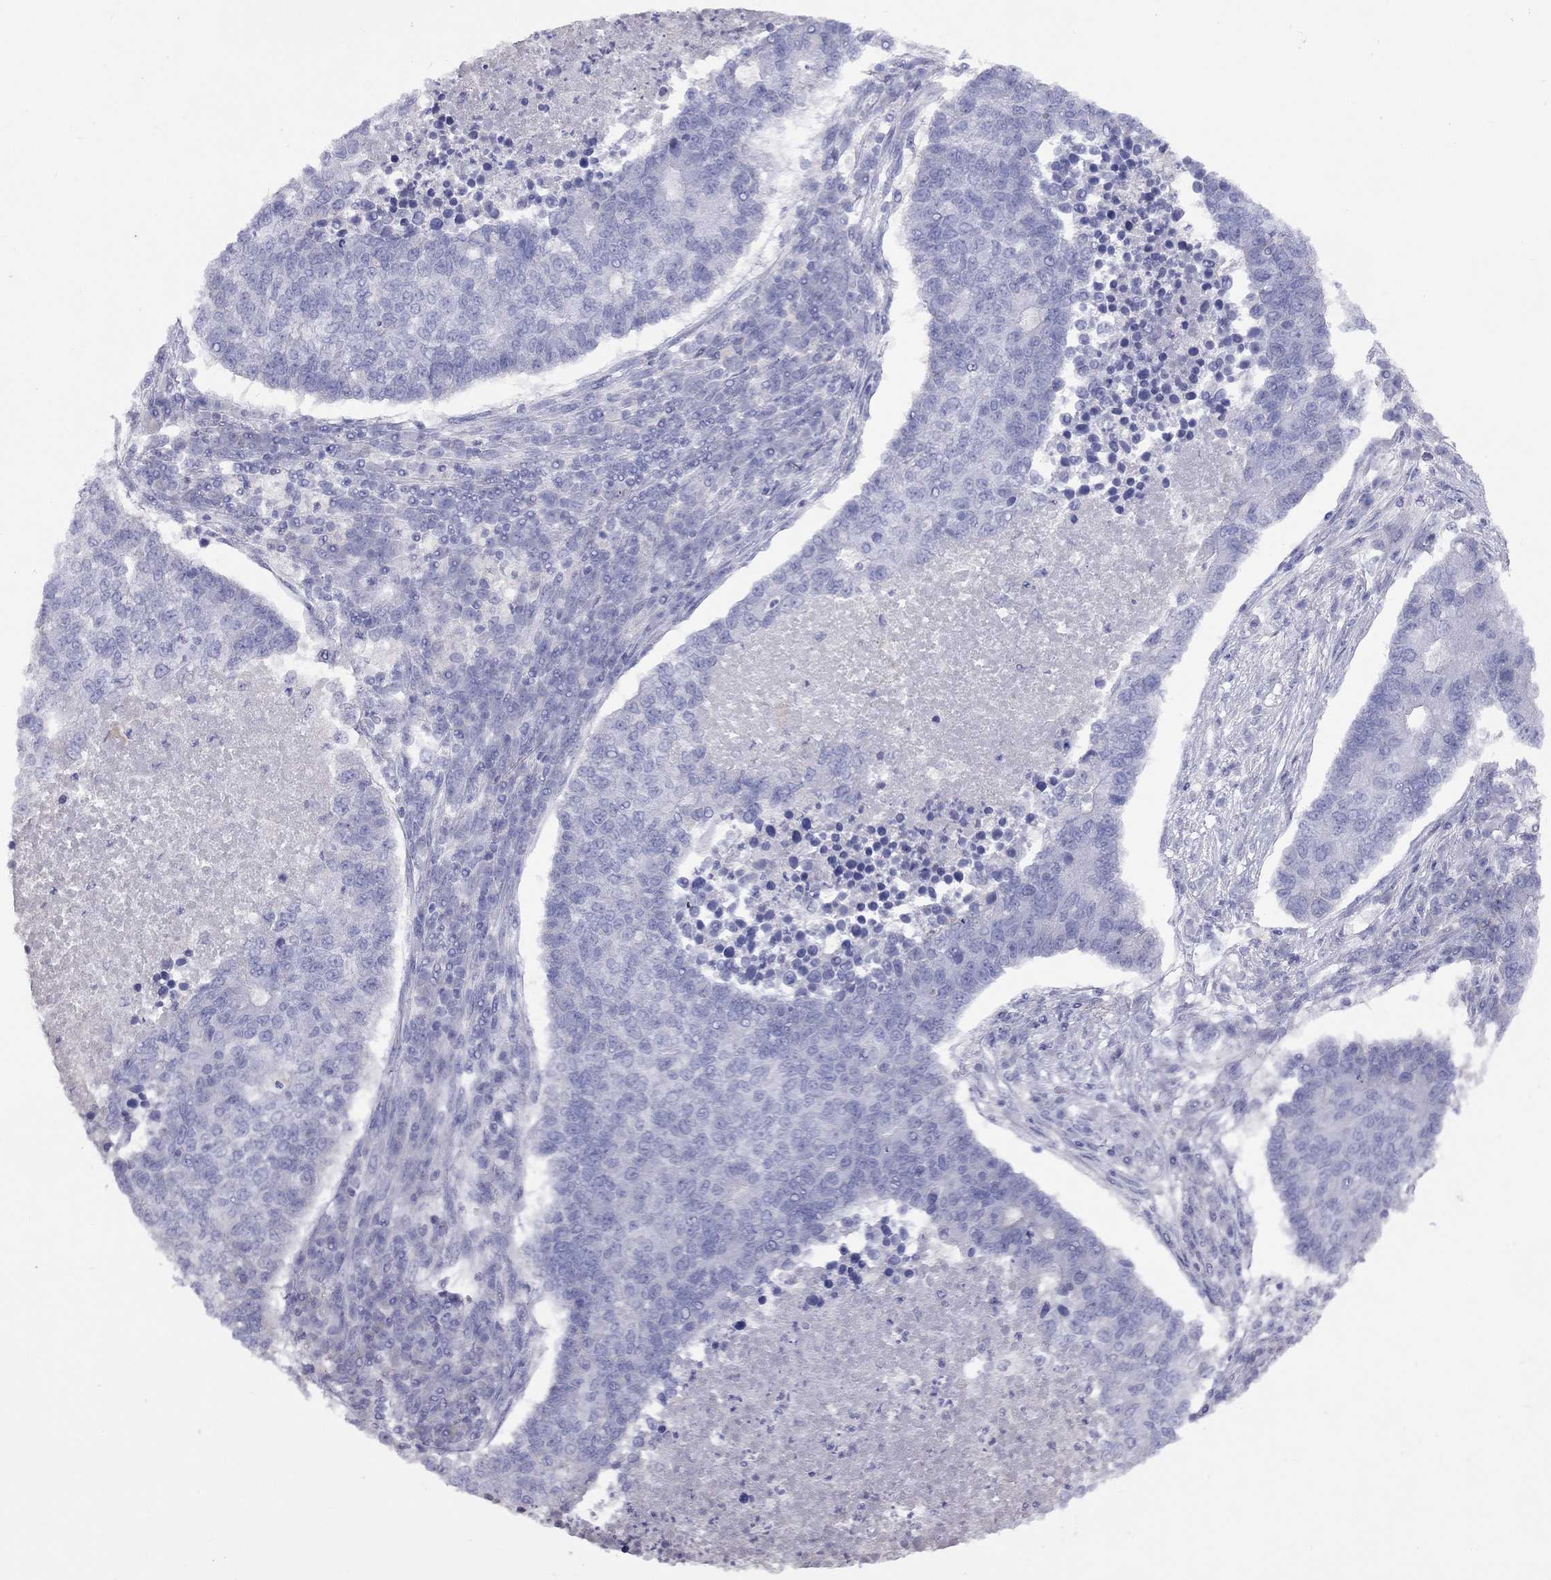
{"staining": {"intensity": "negative", "quantity": "none", "location": "none"}, "tissue": "lung cancer", "cell_type": "Tumor cells", "image_type": "cancer", "snomed": [{"axis": "morphology", "description": "Adenocarcinoma, NOS"}, {"axis": "topography", "description": "Lung"}], "caption": "The immunohistochemistry (IHC) image has no significant expression in tumor cells of lung adenocarcinoma tissue.", "gene": "GNAT3", "patient": {"sex": "male", "age": 57}}